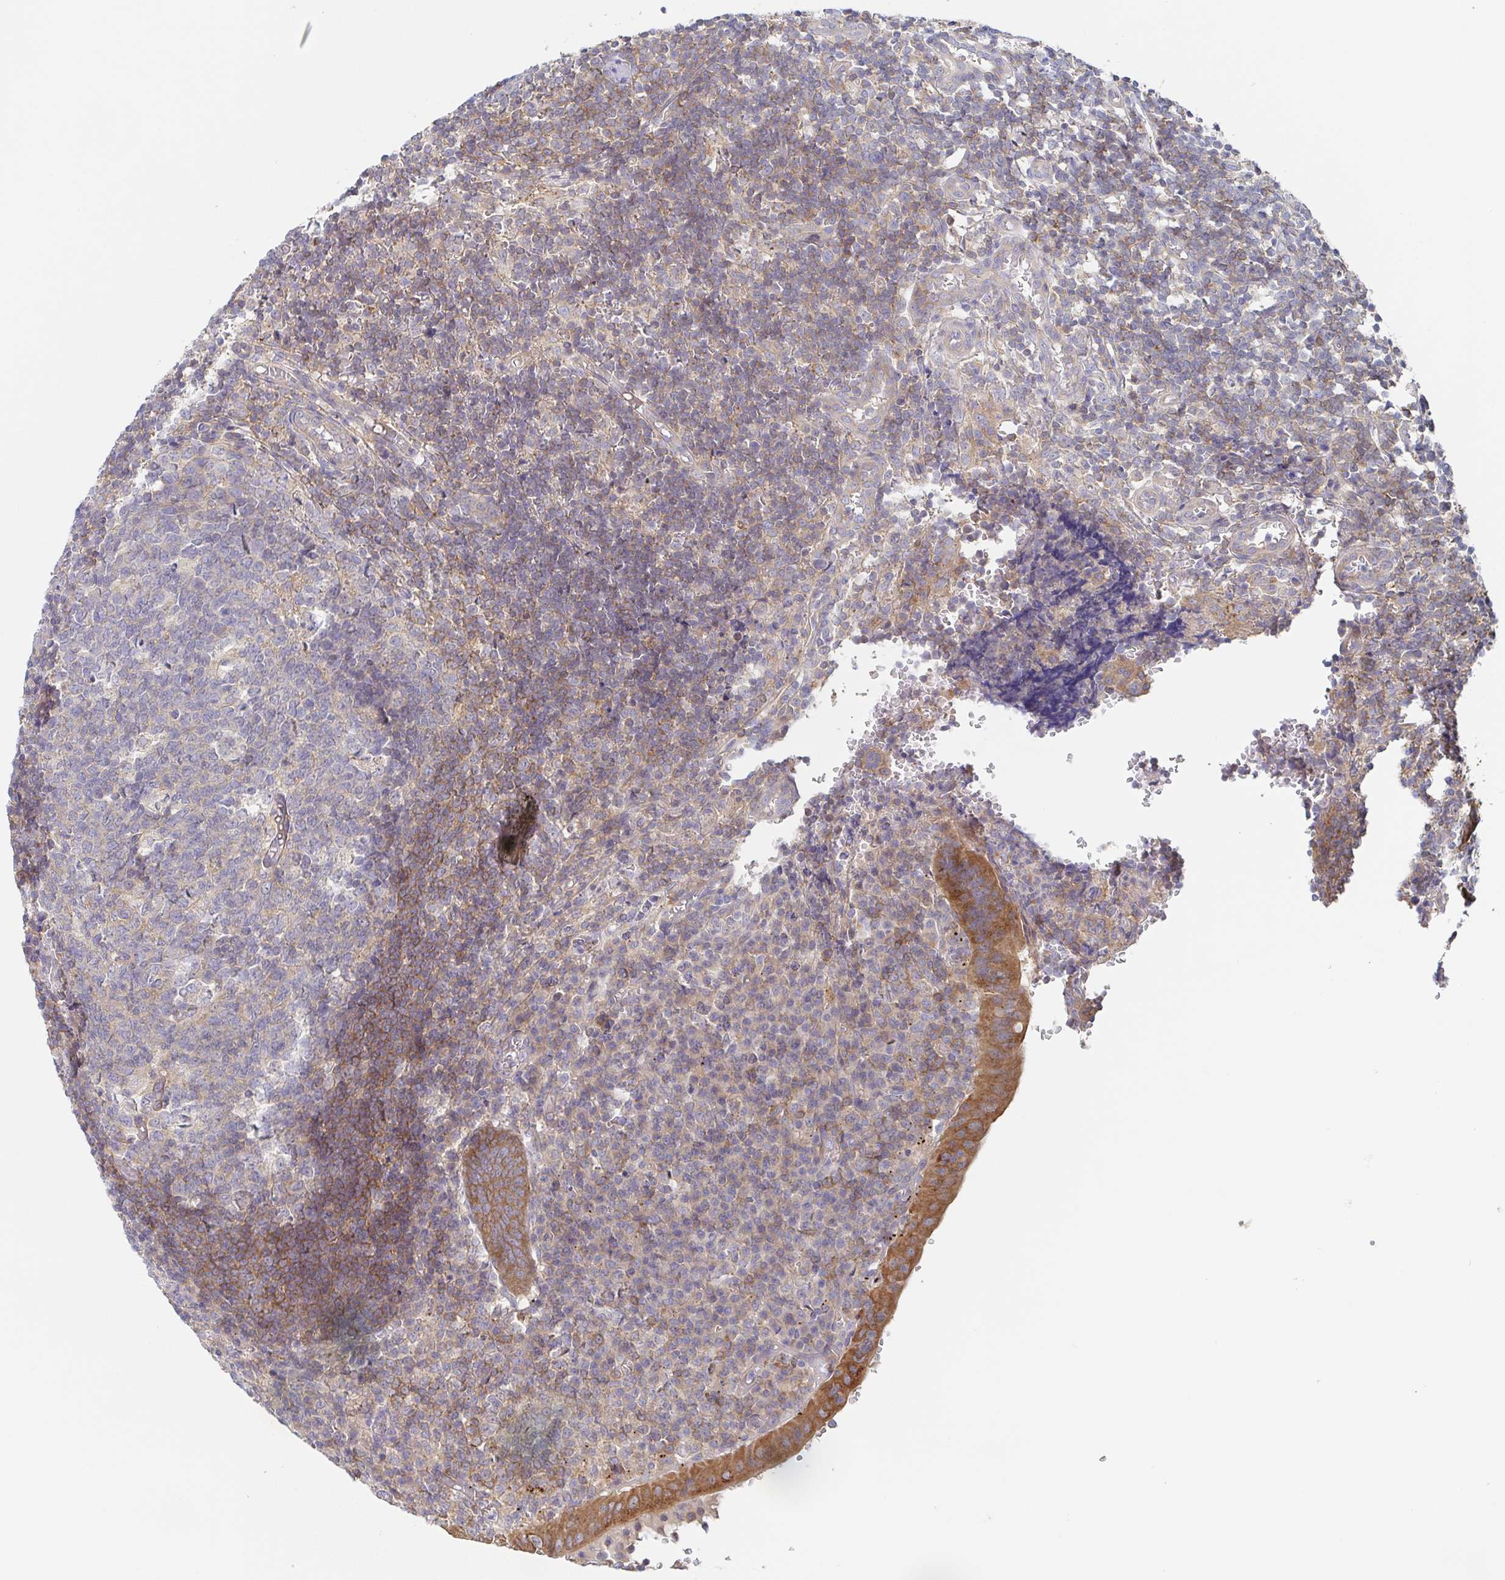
{"staining": {"intensity": "strong", "quantity": ">75%", "location": "cytoplasmic/membranous"}, "tissue": "appendix", "cell_type": "Glandular cells", "image_type": "normal", "snomed": [{"axis": "morphology", "description": "Normal tissue, NOS"}, {"axis": "topography", "description": "Appendix"}], "caption": "DAB (3,3'-diaminobenzidine) immunohistochemical staining of unremarkable human appendix demonstrates strong cytoplasmic/membranous protein positivity in about >75% of glandular cells. The staining is performed using DAB brown chromogen to label protein expression. The nuclei are counter-stained blue using hematoxylin.", "gene": "TUFT1", "patient": {"sex": "male", "age": 18}}